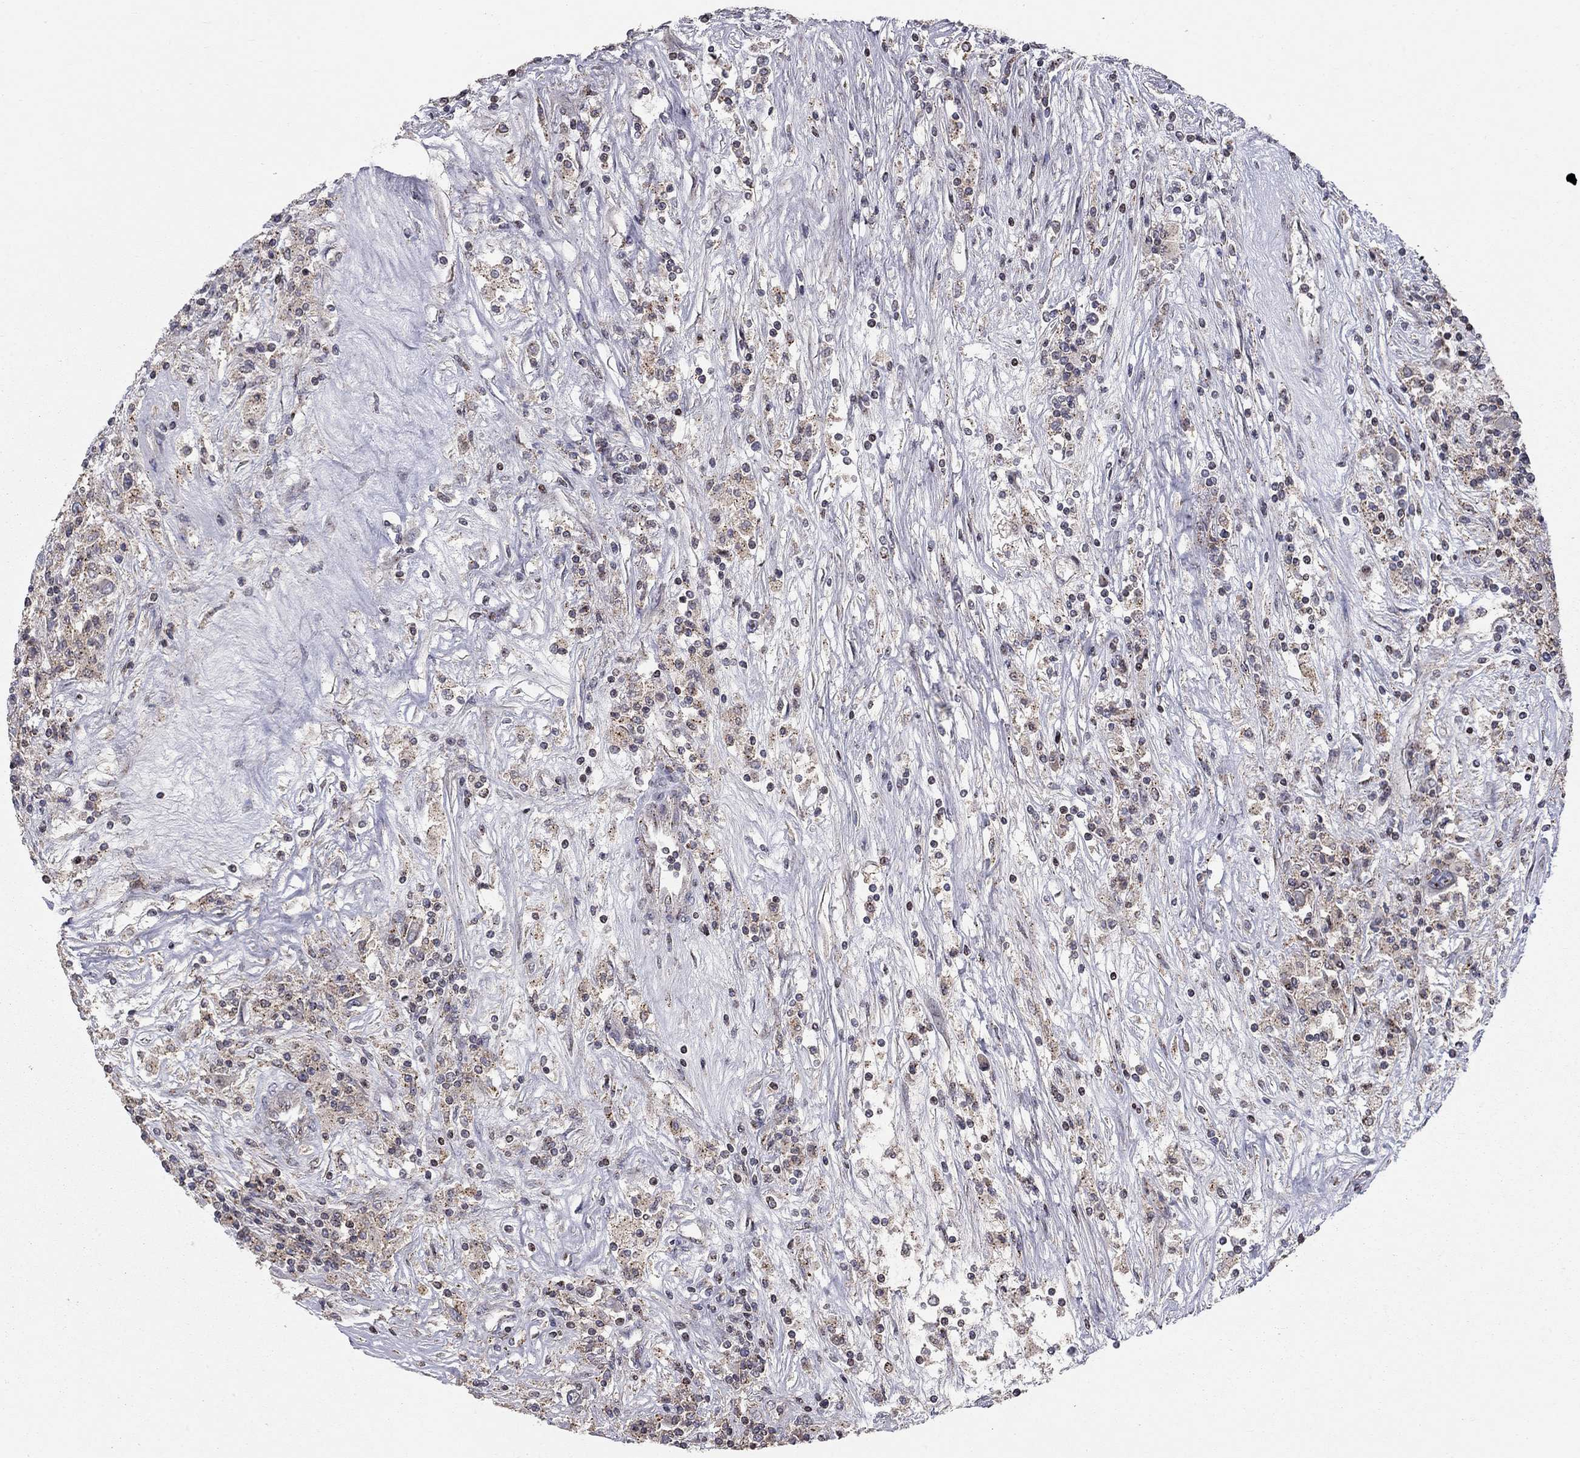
{"staining": {"intensity": "strong", "quantity": "25%-75%", "location": "cytoplasmic/membranous"}, "tissue": "renal cancer", "cell_type": "Tumor cells", "image_type": "cancer", "snomed": [{"axis": "morphology", "description": "Adenocarcinoma, NOS"}, {"axis": "topography", "description": "Kidney"}], "caption": "Protein analysis of renal cancer tissue demonstrates strong cytoplasmic/membranous staining in about 25%-75% of tumor cells.", "gene": "ERN2", "patient": {"sex": "female", "age": 67}}